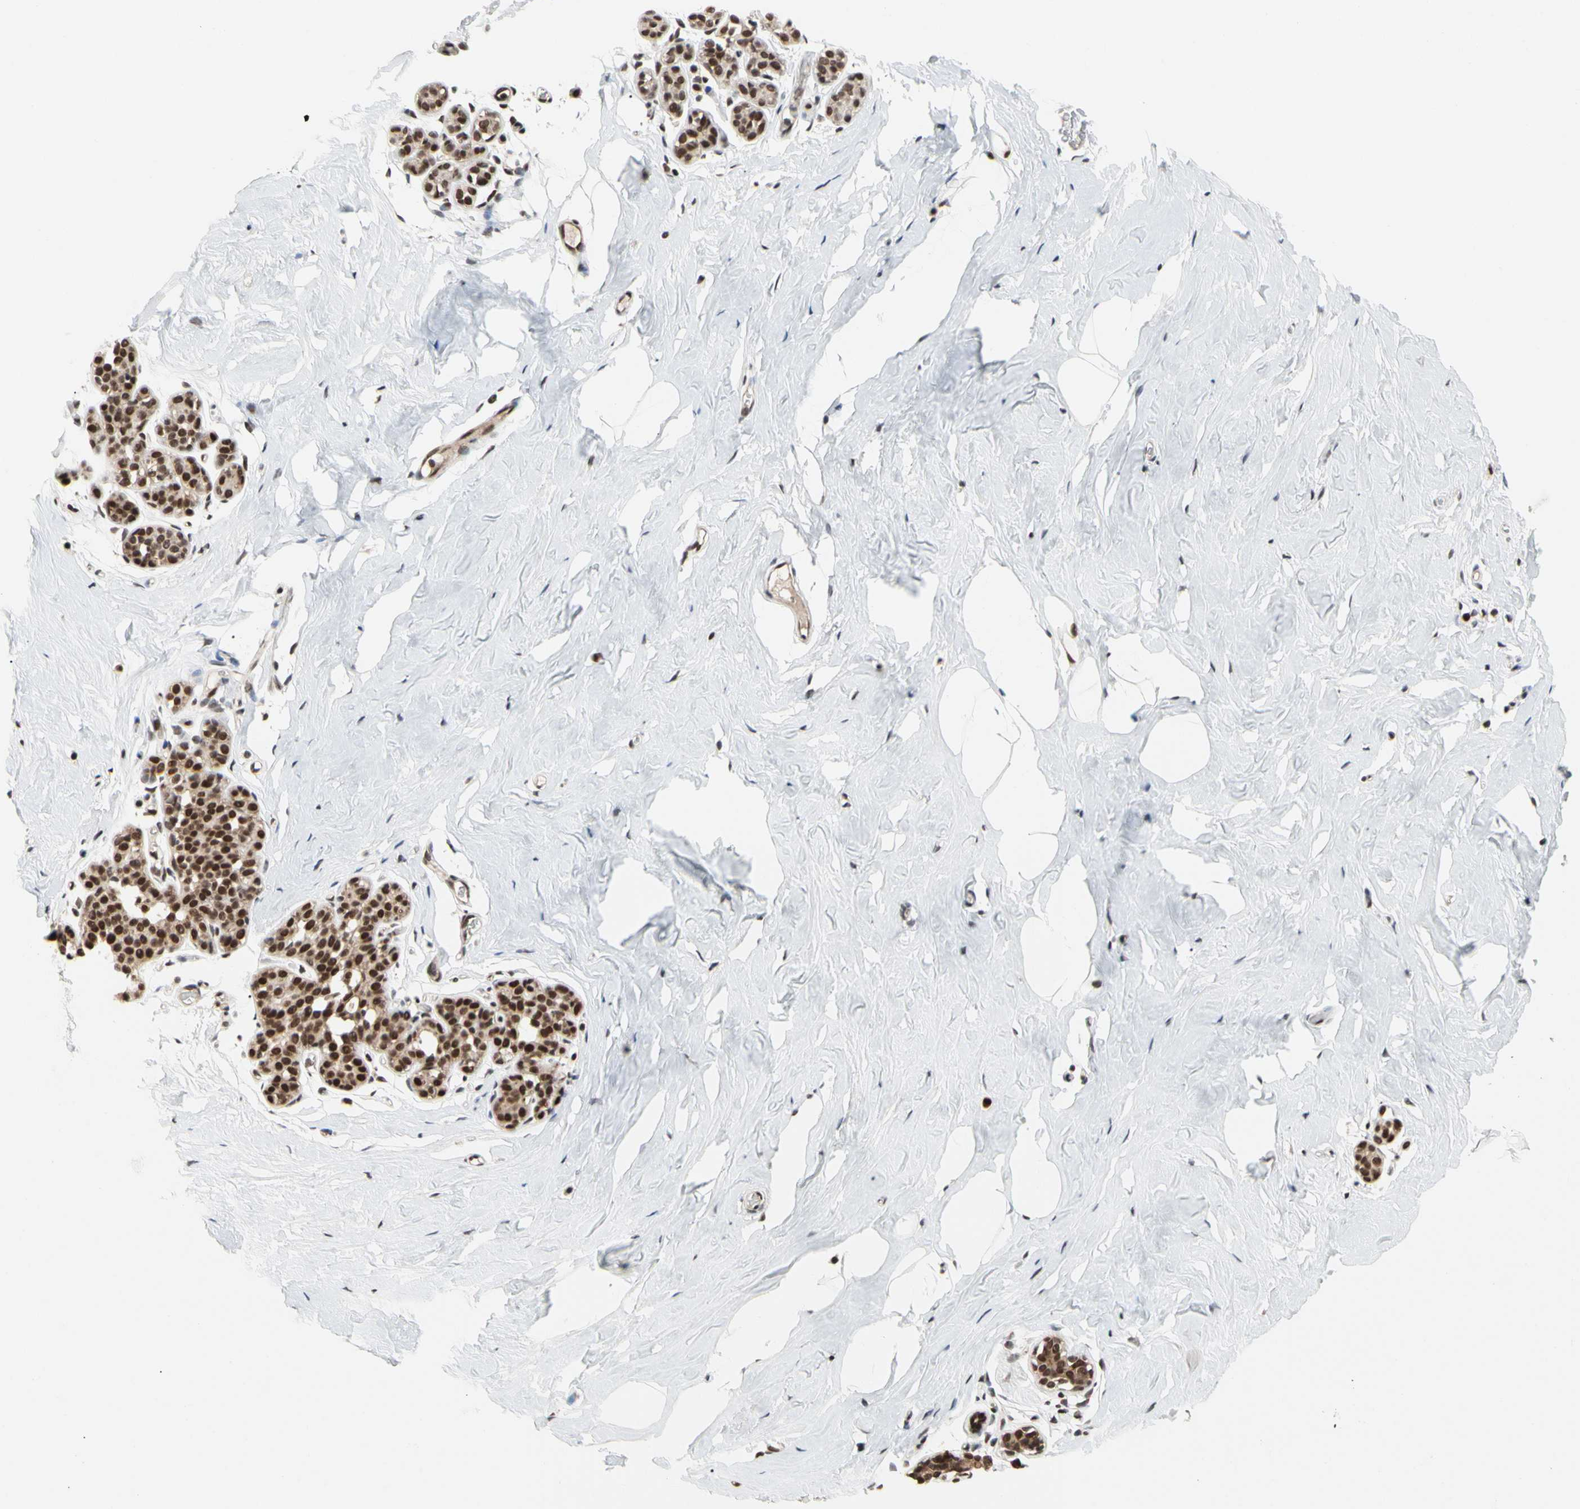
{"staining": {"intensity": "moderate", "quantity": "<25%", "location": "nuclear"}, "tissue": "breast", "cell_type": "Adipocytes", "image_type": "normal", "snomed": [{"axis": "morphology", "description": "Normal tissue, NOS"}, {"axis": "topography", "description": "Breast"}], "caption": "Breast stained for a protein shows moderate nuclear positivity in adipocytes.", "gene": "FAM98B", "patient": {"sex": "female", "age": 75}}